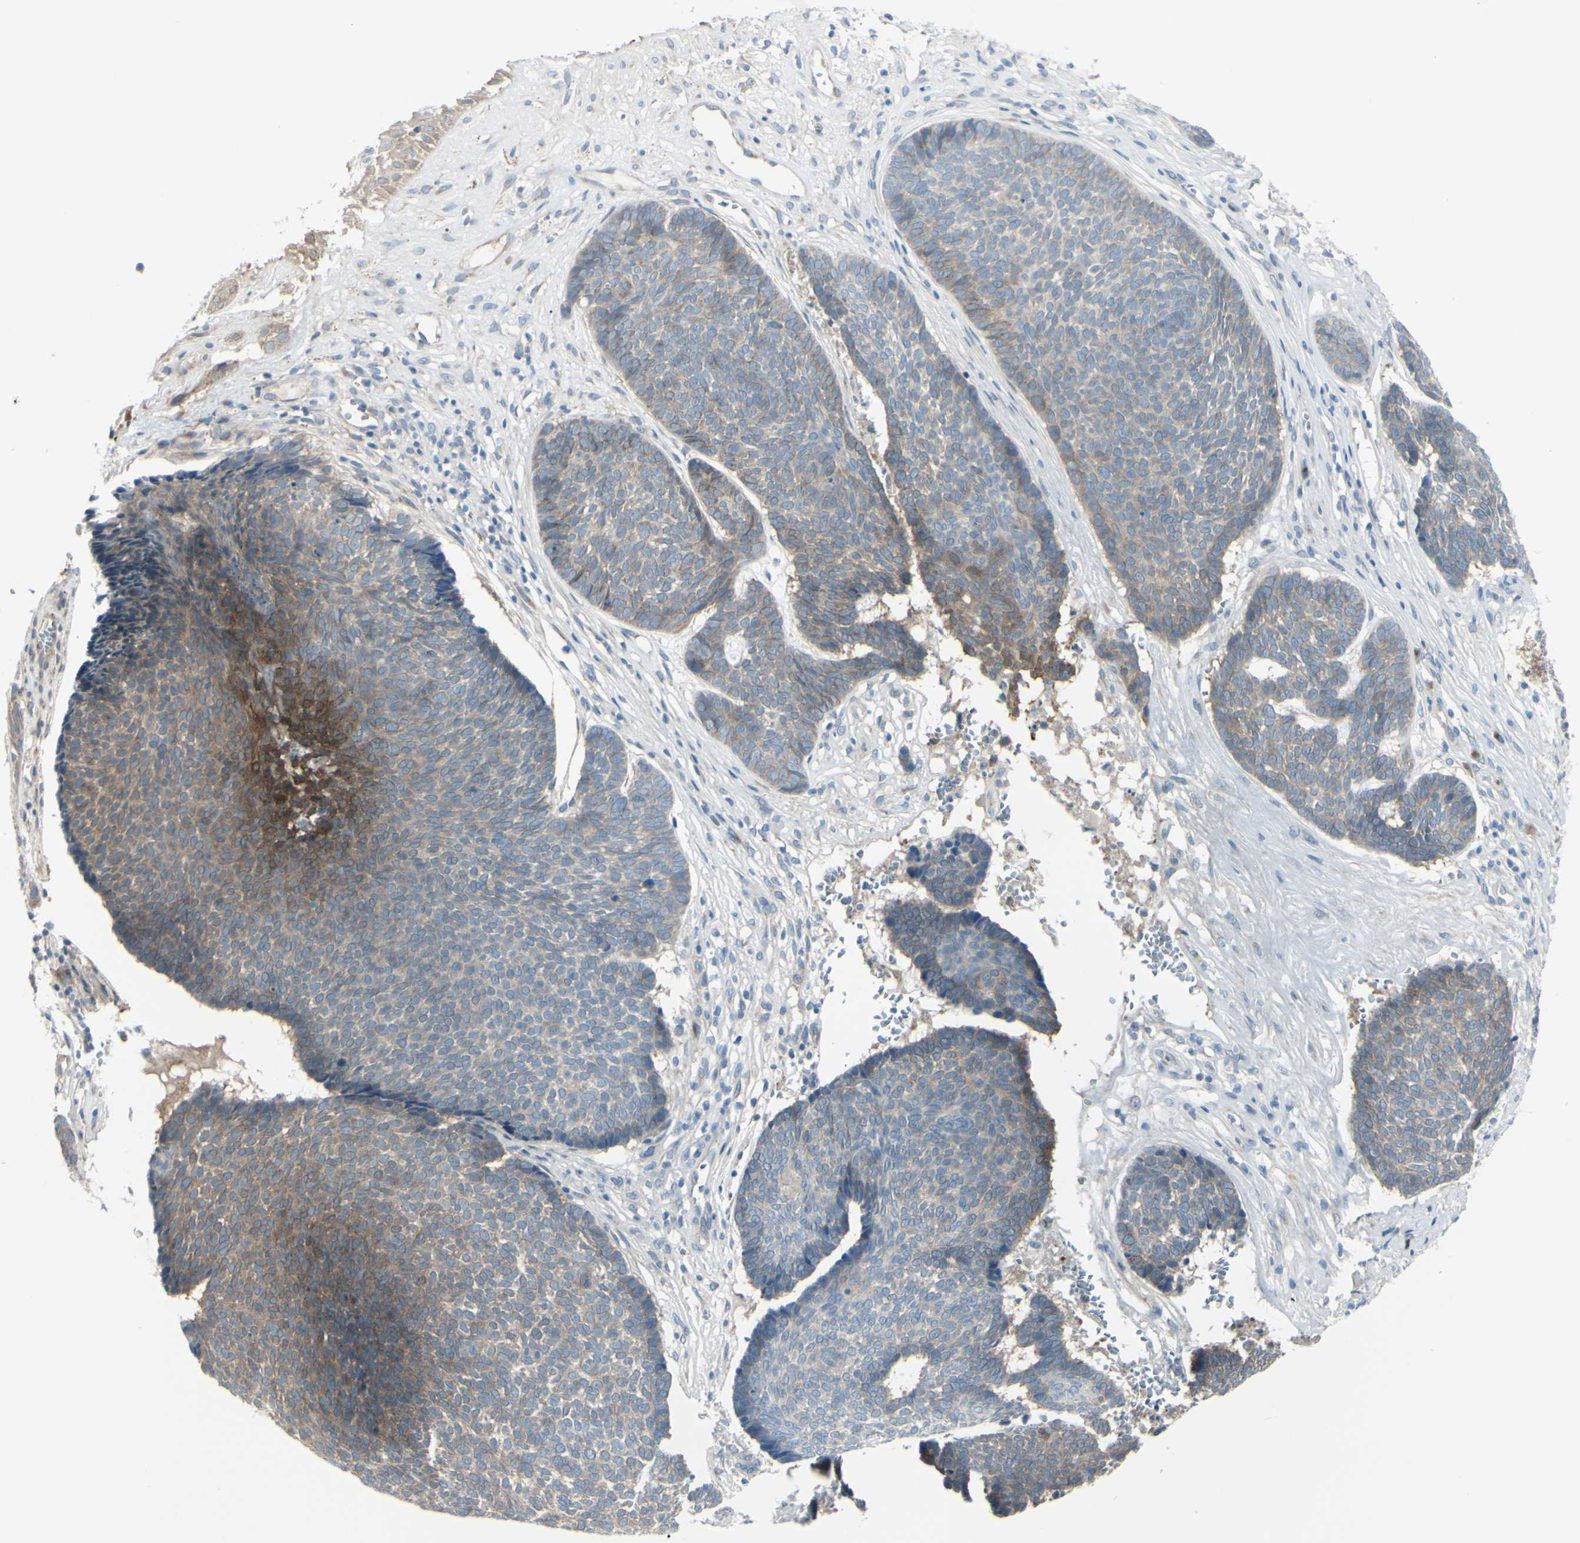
{"staining": {"intensity": "moderate", "quantity": ">75%", "location": "cytoplasmic/membranous"}, "tissue": "skin cancer", "cell_type": "Tumor cells", "image_type": "cancer", "snomed": [{"axis": "morphology", "description": "Basal cell carcinoma"}, {"axis": "topography", "description": "Skin"}], "caption": "Protein staining shows moderate cytoplasmic/membranous staining in about >75% of tumor cells in basal cell carcinoma (skin).", "gene": "LRRK1", "patient": {"sex": "male", "age": 84}}